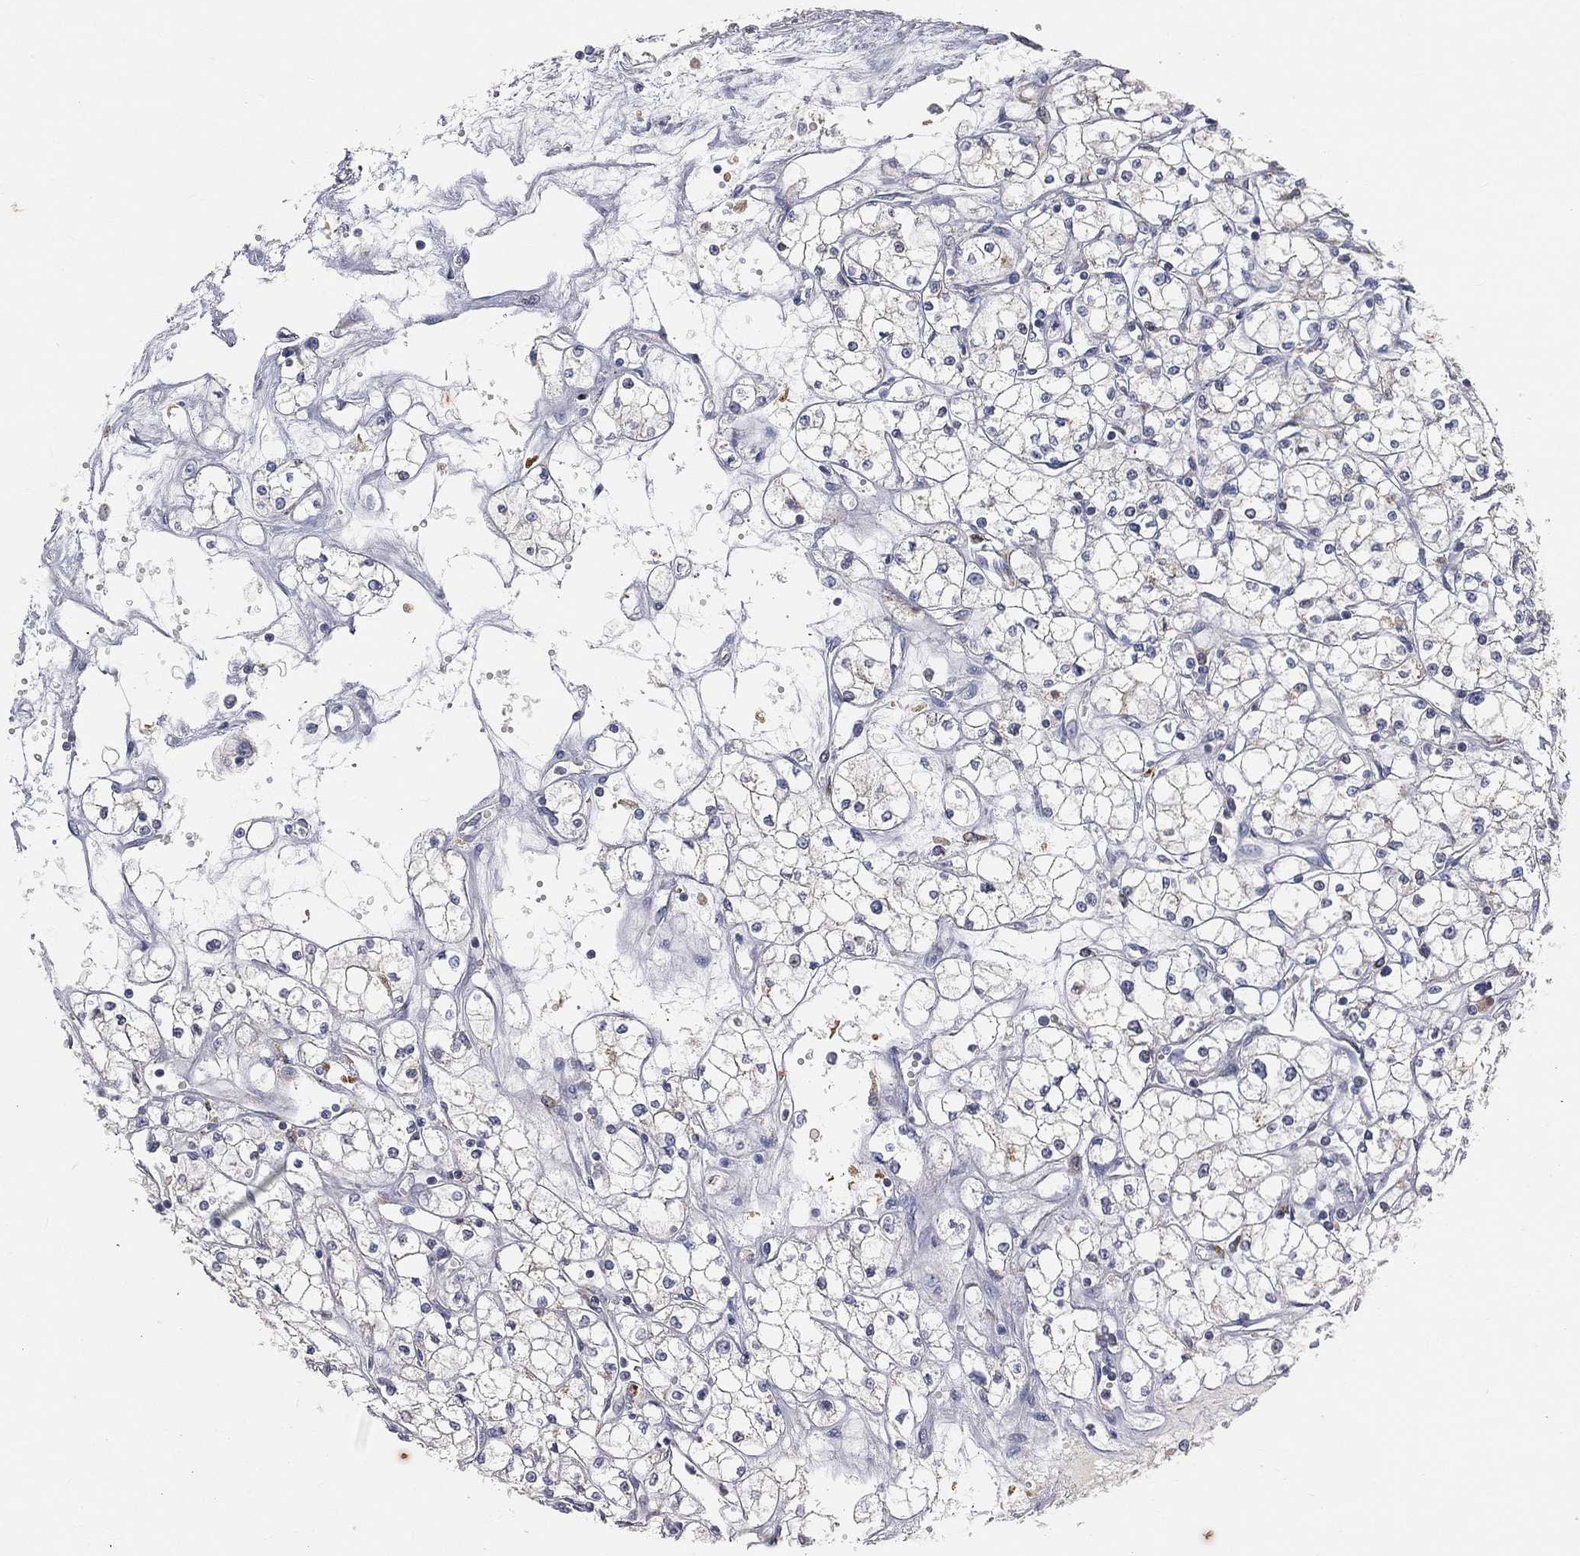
{"staining": {"intensity": "negative", "quantity": "none", "location": "none"}, "tissue": "renal cancer", "cell_type": "Tumor cells", "image_type": "cancer", "snomed": [{"axis": "morphology", "description": "Adenocarcinoma, NOS"}, {"axis": "topography", "description": "Kidney"}], "caption": "DAB (3,3'-diaminobenzidine) immunohistochemical staining of human renal cancer (adenocarcinoma) exhibits no significant staining in tumor cells.", "gene": "CTSL", "patient": {"sex": "male", "age": 67}}